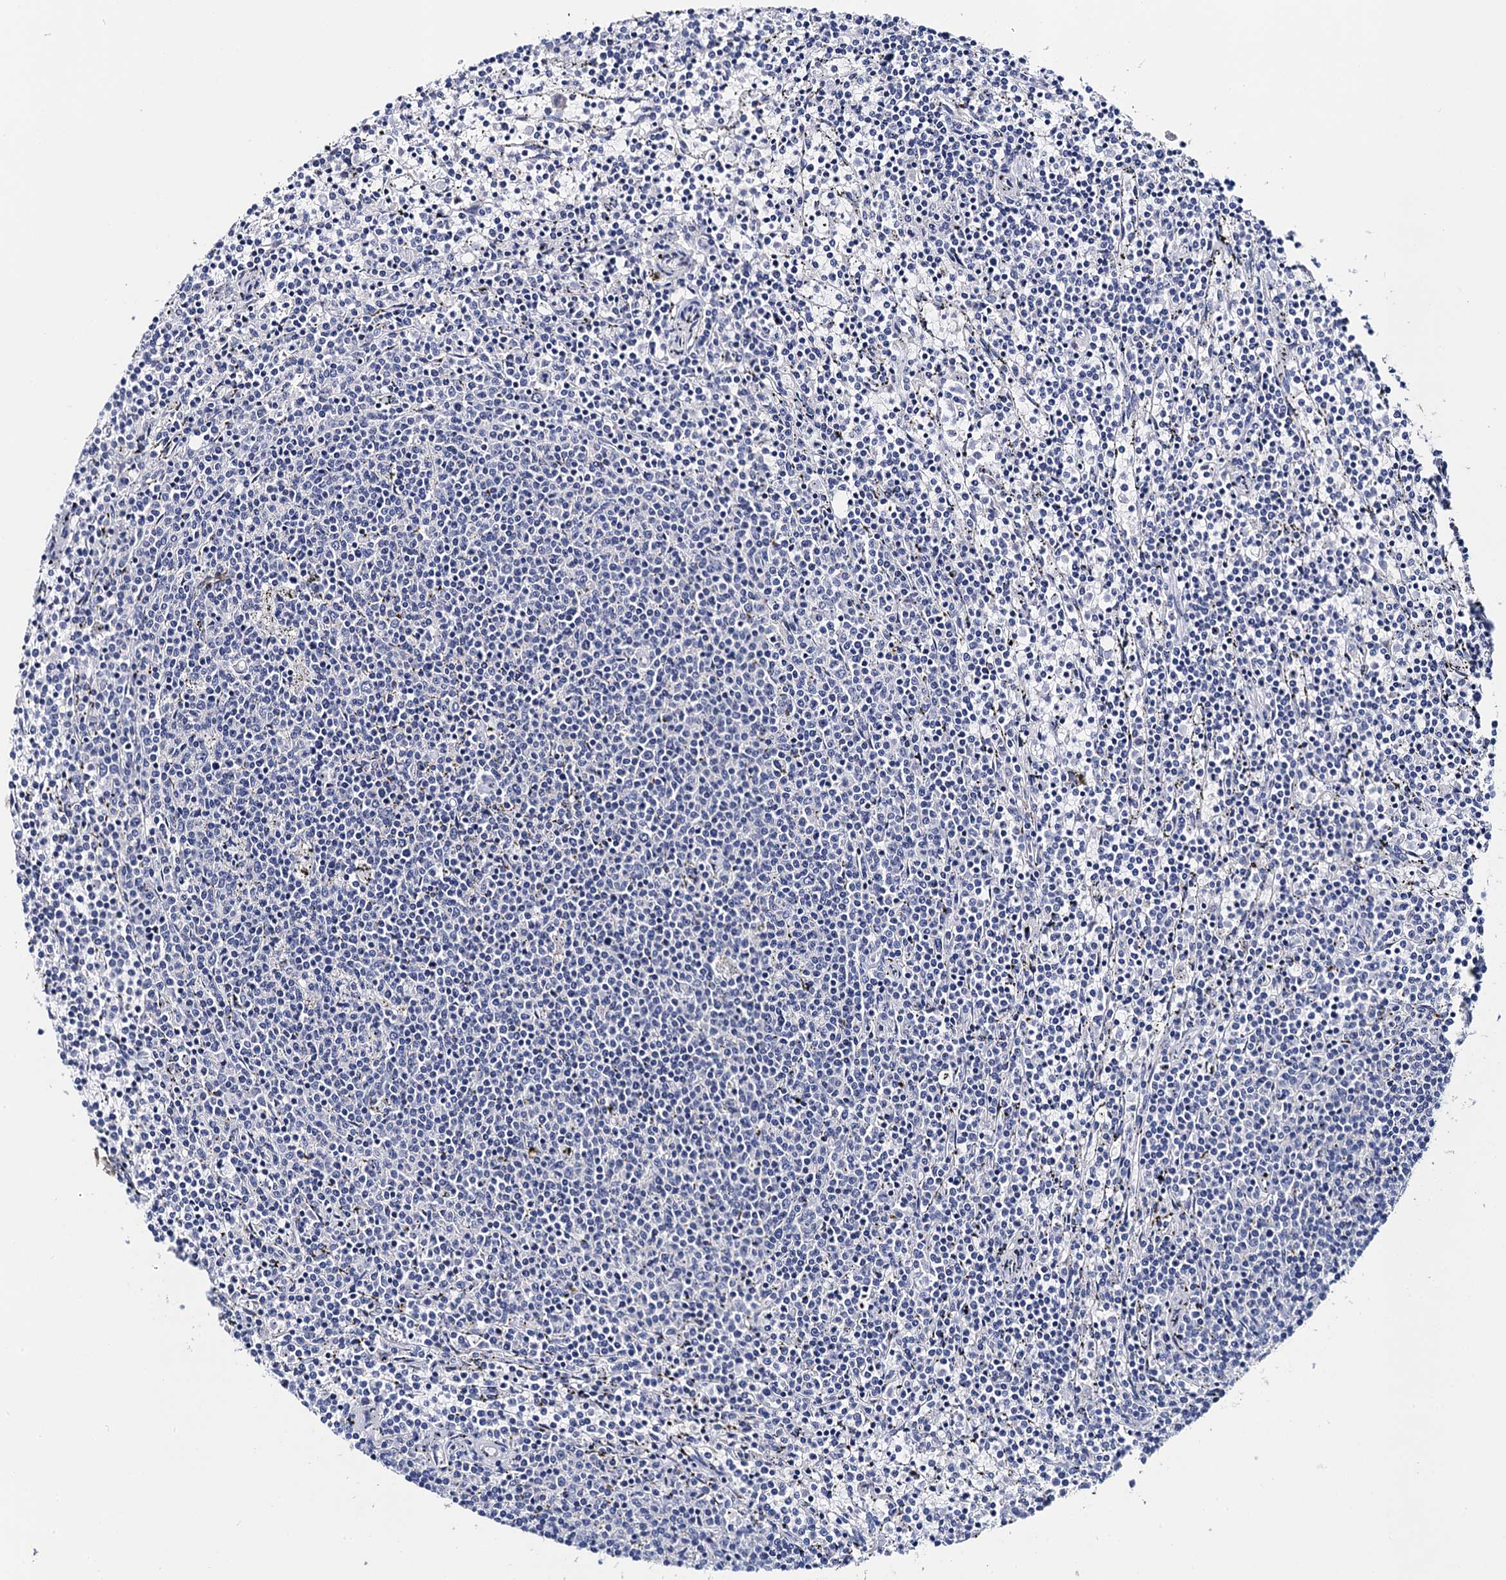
{"staining": {"intensity": "negative", "quantity": "none", "location": "none"}, "tissue": "lymphoma", "cell_type": "Tumor cells", "image_type": "cancer", "snomed": [{"axis": "morphology", "description": "Malignant lymphoma, non-Hodgkin's type, Low grade"}, {"axis": "topography", "description": "Spleen"}], "caption": "High magnification brightfield microscopy of malignant lymphoma, non-Hodgkin's type (low-grade) stained with DAB (3,3'-diaminobenzidine) (brown) and counterstained with hematoxylin (blue): tumor cells show no significant expression. Brightfield microscopy of IHC stained with DAB (brown) and hematoxylin (blue), captured at high magnification.", "gene": "LYPD3", "patient": {"sex": "female", "age": 50}}